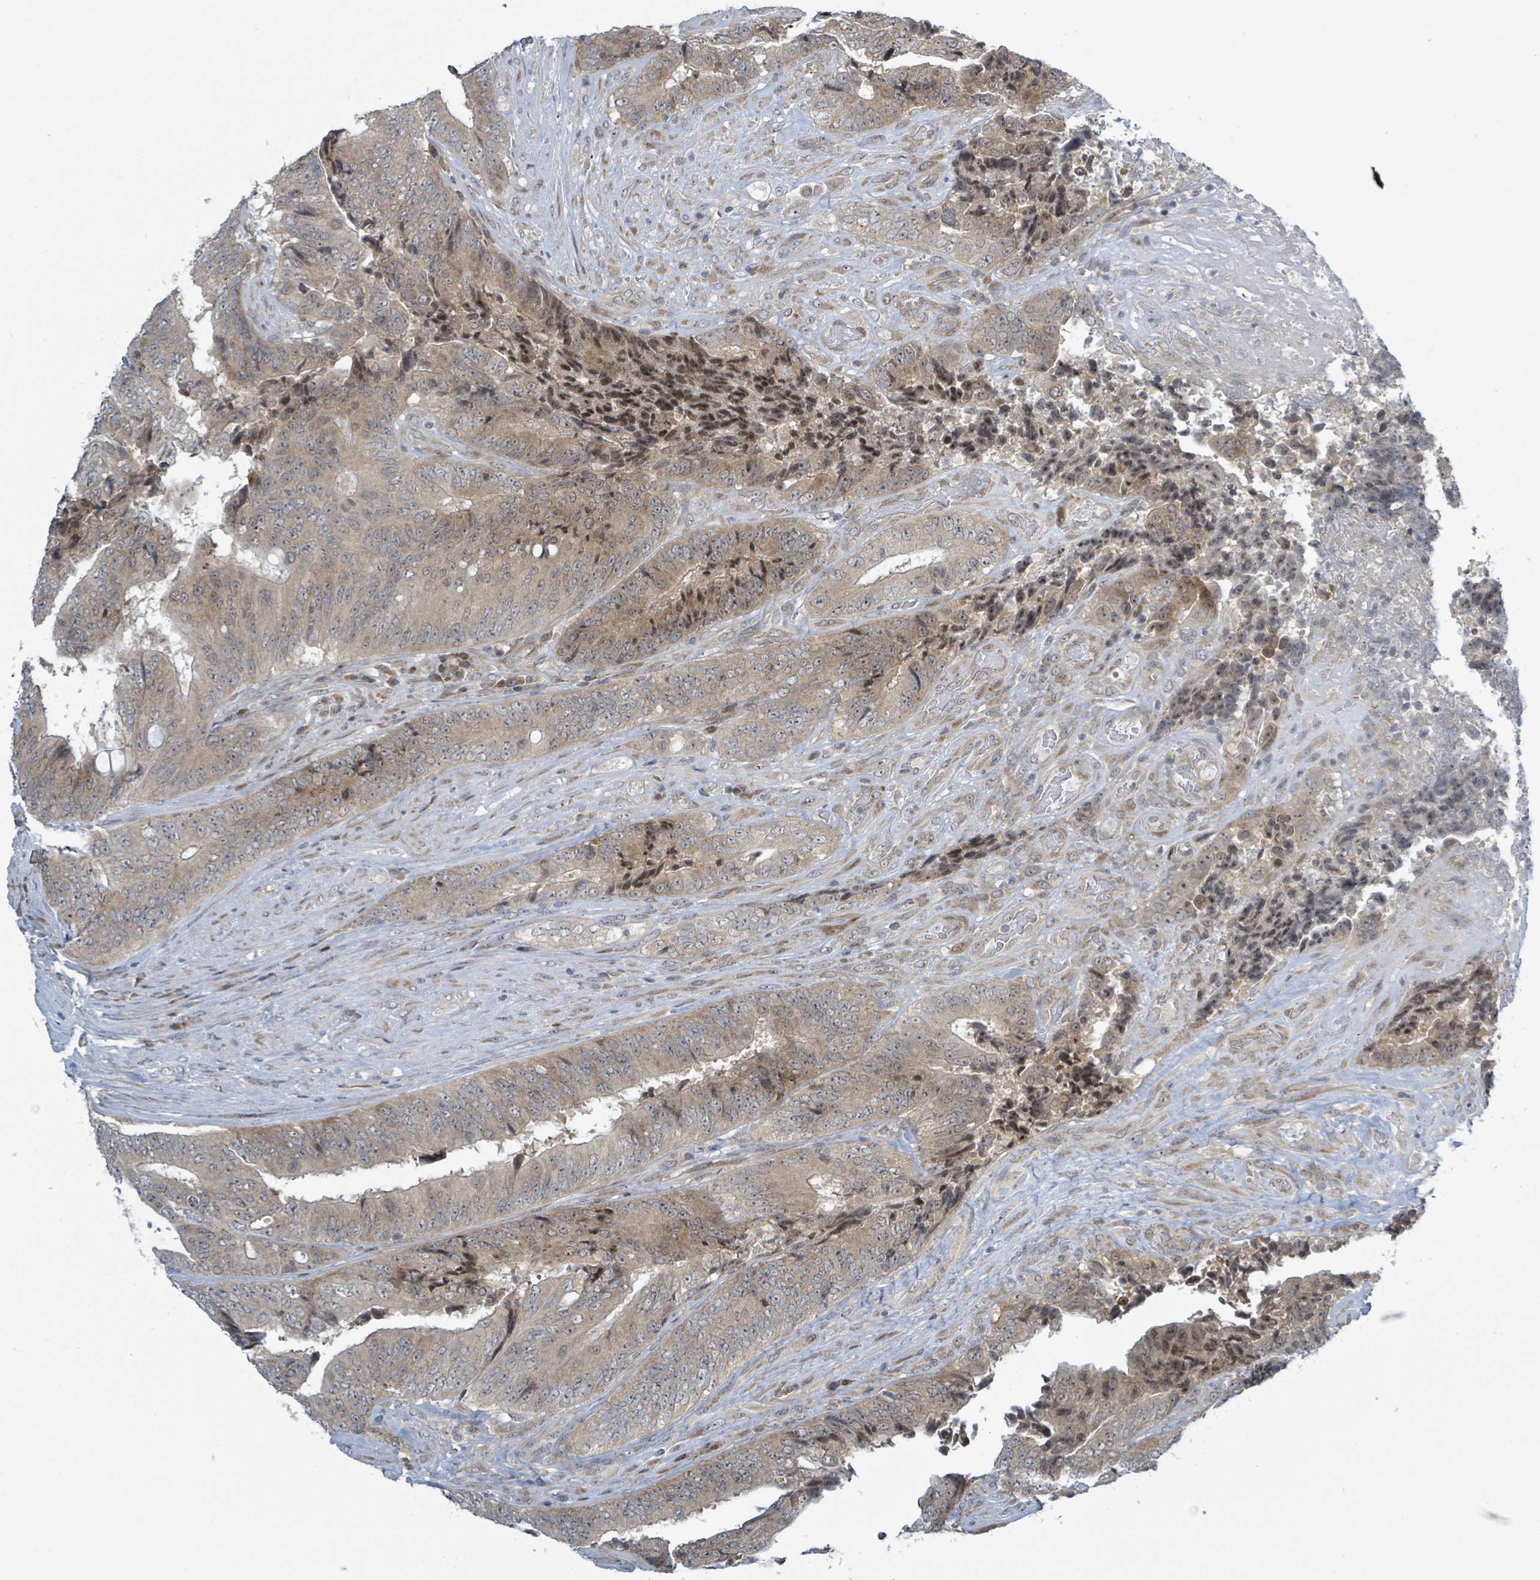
{"staining": {"intensity": "moderate", "quantity": "25%-75%", "location": "cytoplasmic/membranous,nuclear"}, "tissue": "colorectal cancer", "cell_type": "Tumor cells", "image_type": "cancer", "snomed": [{"axis": "morphology", "description": "Adenocarcinoma, NOS"}, {"axis": "topography", "description": "Rectum"}], "caption": "Immunohistochemistry of human colorectal adenocarcinoma exhibits medium levels of moderate cytoplasmic/membranous and nuclear staining in about 25%-75% of tumor cells.", "gene": "RPL32", "patient": {"sex": "male", "age": 72}}